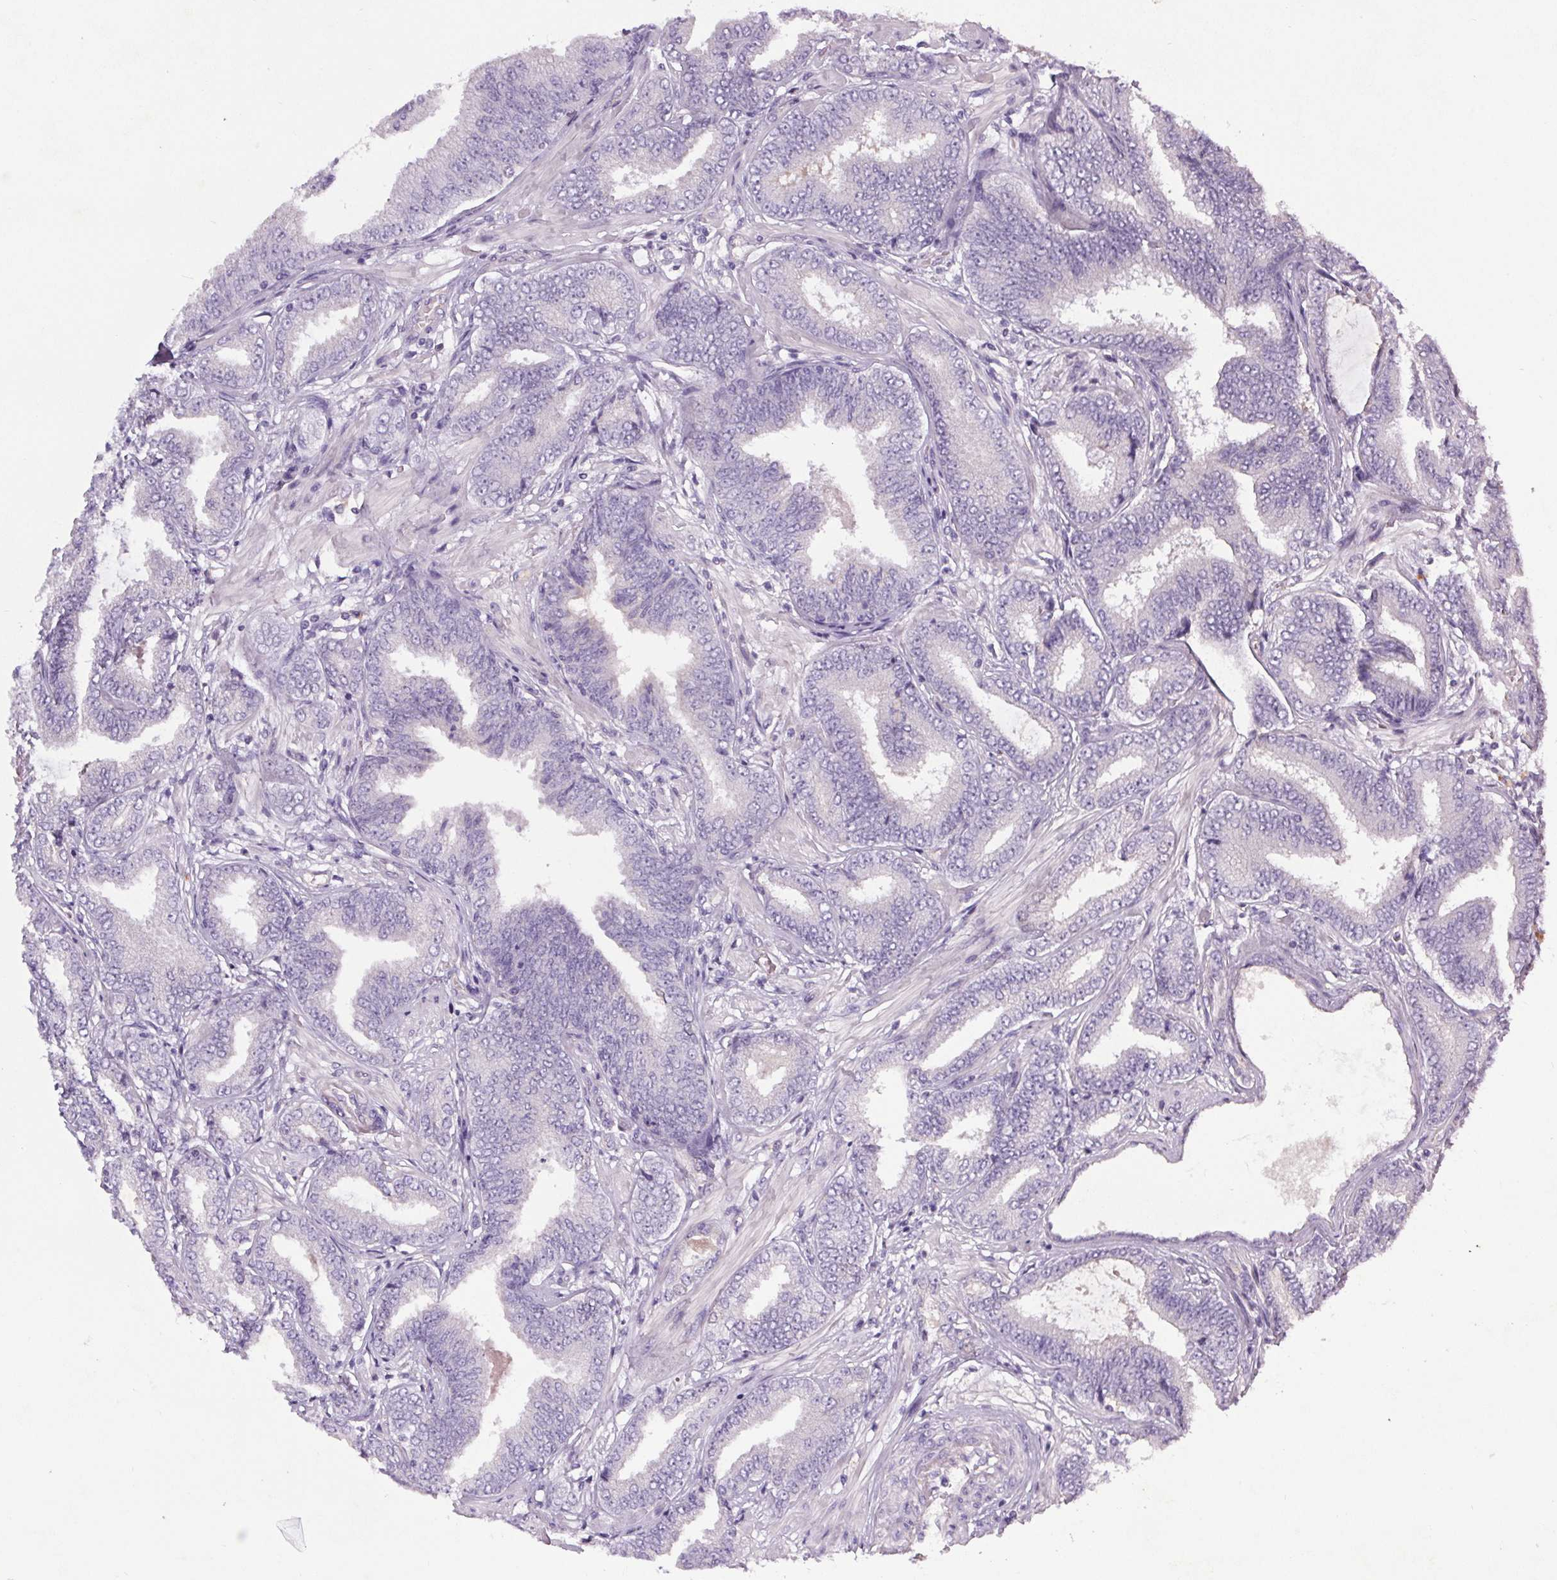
{"staining": {"intensity": "negative", "quantity": "none", "location": "none"}, "tissue": "prostate cancer", "cell_type": "Tumor cells", "image_type": "cancer", "snomed": [{"axis": "morphology", "description": "Adenocarcinoma, Low grade"}, {"axis": "topography", "description": "Prostate"}], "caption": "Immunohistochemistry (IHC) of human prostate cancer exhibits no staining in tumor cells.", "gene": "APOC4", "patient": {"sex": "male", "age": 55}}